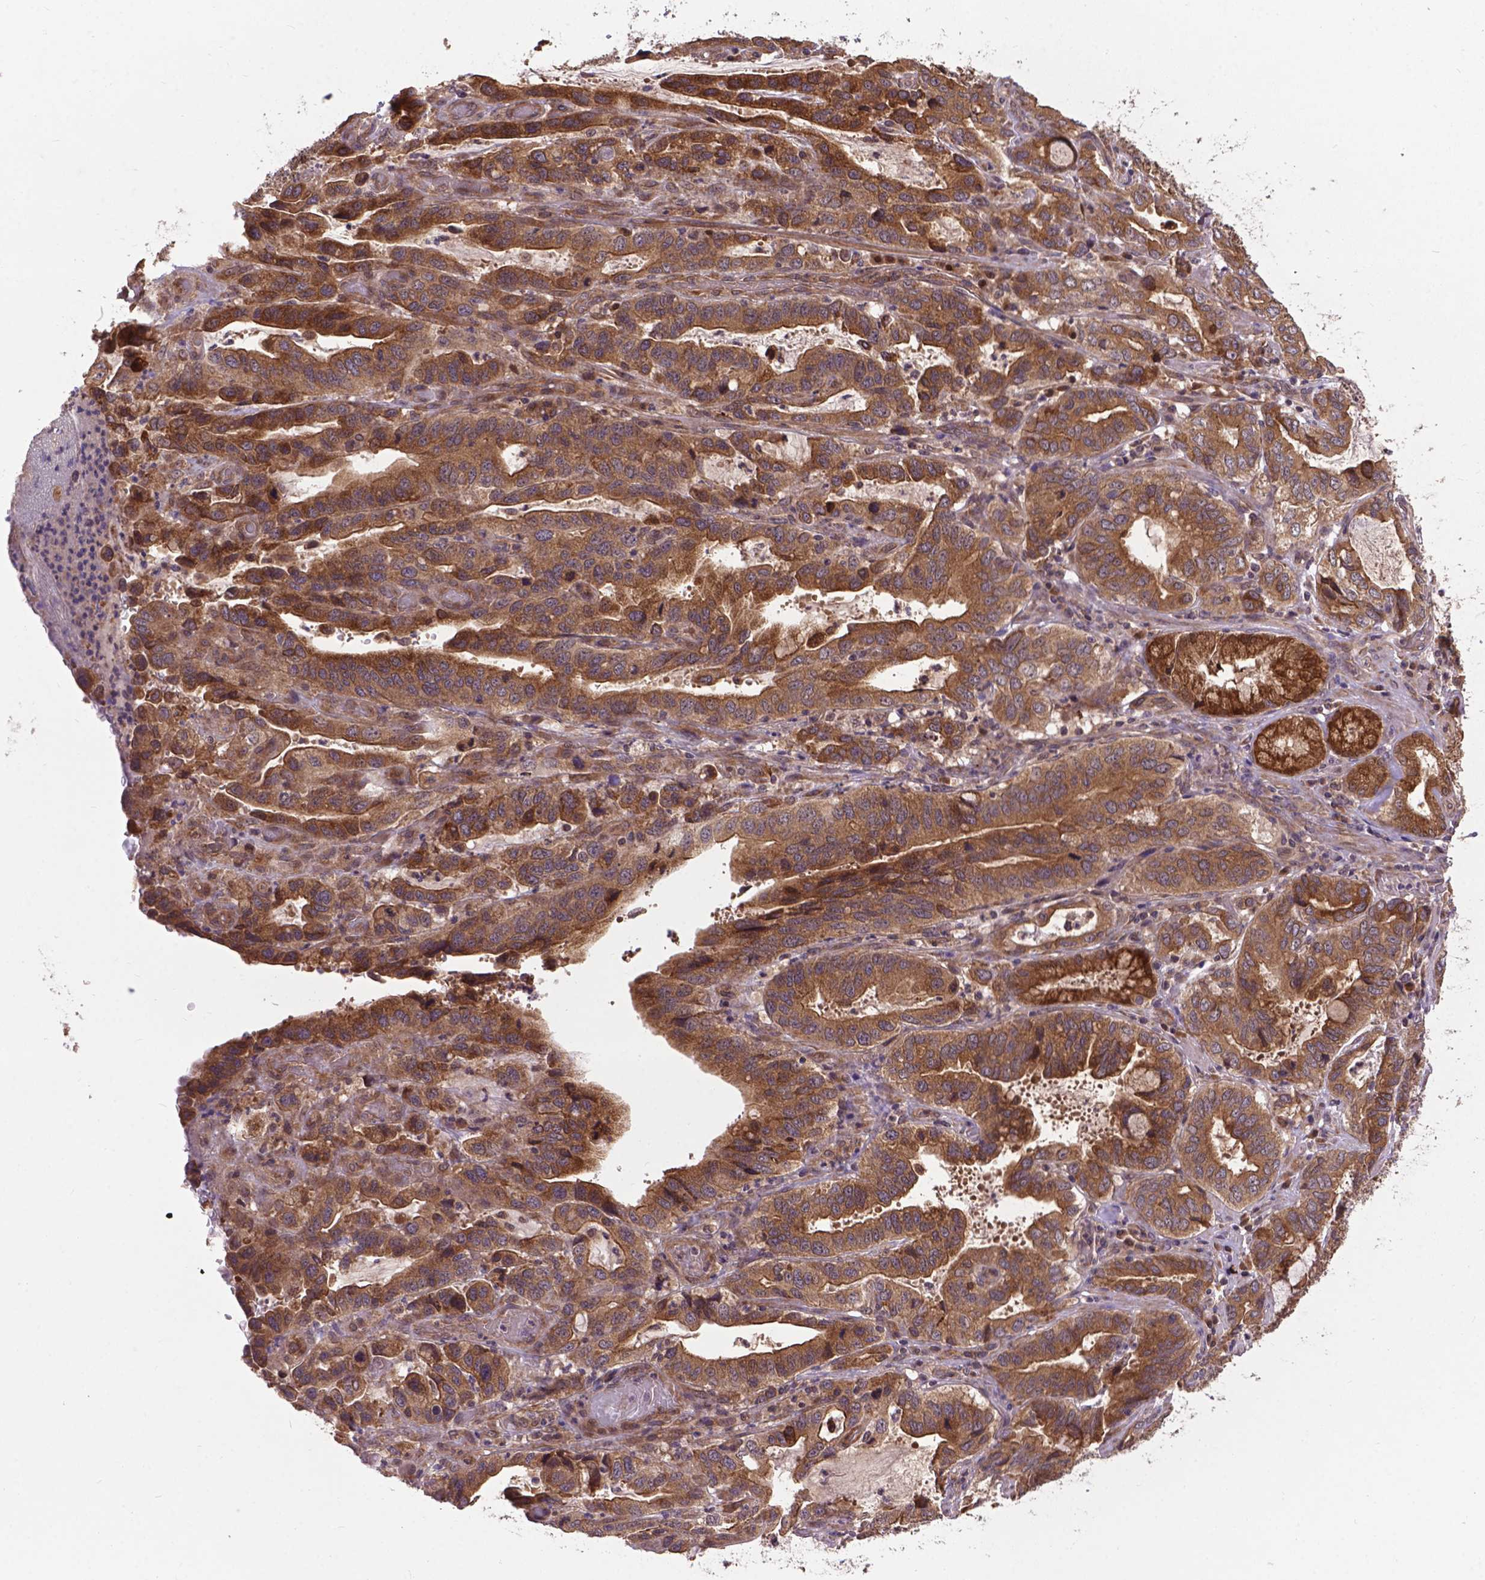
{"staining": {"intensity": "strong", "quantity": ">75%", "location": "cytoplasmic/membranous"}, "tissue": "stomach cancer", "cell_type": "Tumor cells", "image_type": "cancer", "snomed": [{"axis": "morphology", "description": "Adenocarcinoma, NOS"}, {"axis": "topography", "description": "Stomach, lower"}], "caption": "This histopathology image exhibits immunohistochemistry staining of human stomach cancer, with high strong cytoplasmic/membranous expression in about >75% of tumor cells.", "gene": "ZNF616", "patient": {"sex": "female", "age": 76}}